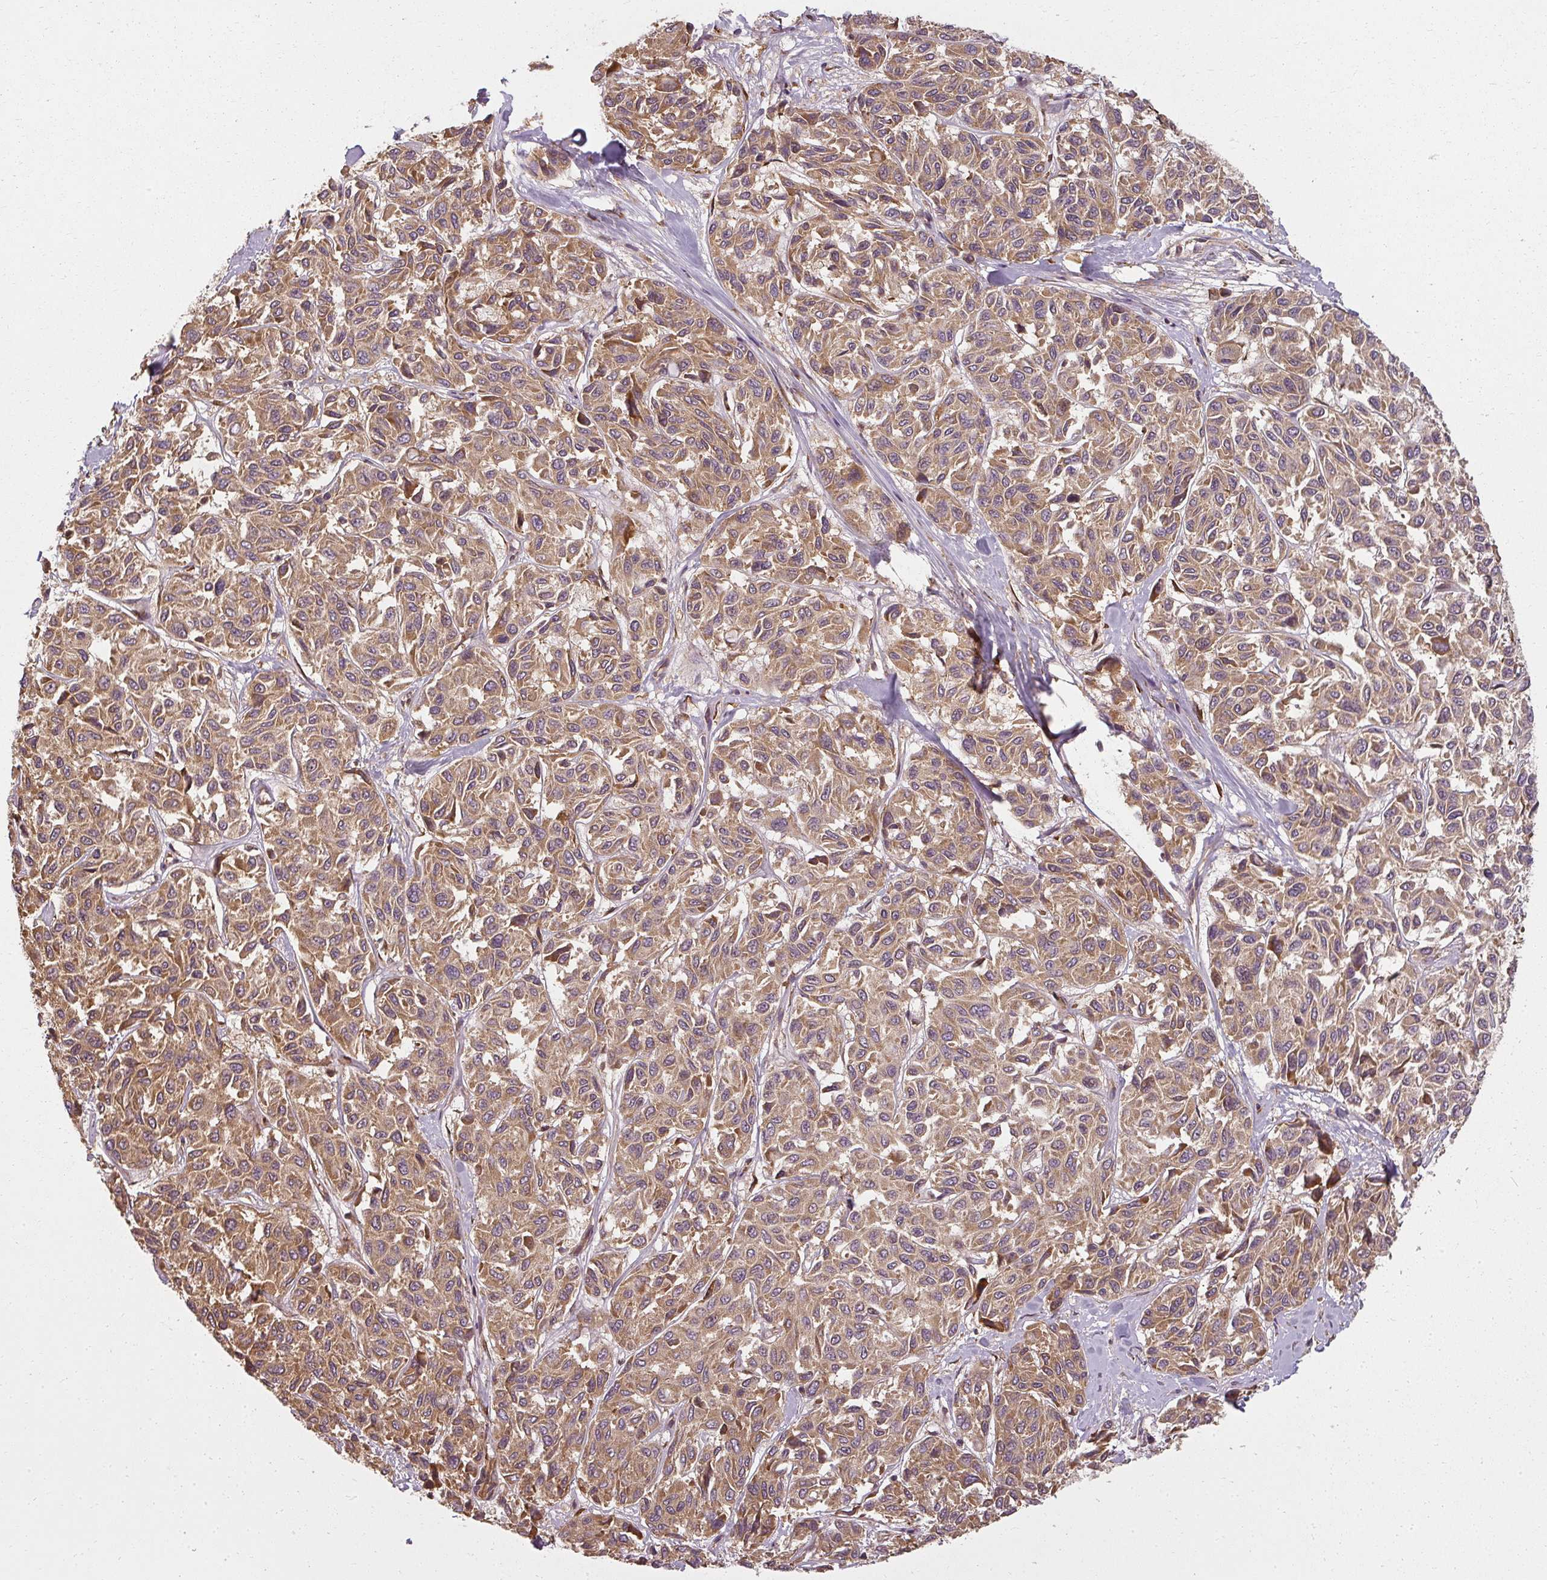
{"staining": {"intensity": "moderate", "quantity": ">75%", "location": "cytoplasmic/membranous,nuclear"}, "tissue": "melanoma", "cell_type": "Tumor cells", "image_type": "cancer", "snomed": [{"axis": "morphology", "description": "Malignant melanoma, NOS"}, {"axis": "topography", "description": "Skin"}], "caption": "Immunohistochemical staining of human malignant melanoma displays medium levels of moderate cytoplasmic/membranous and nuclear staining in approximately >75% of tumor cells.", "gene": "RPL24", "patient": {"sex": "female", "age": 66}}